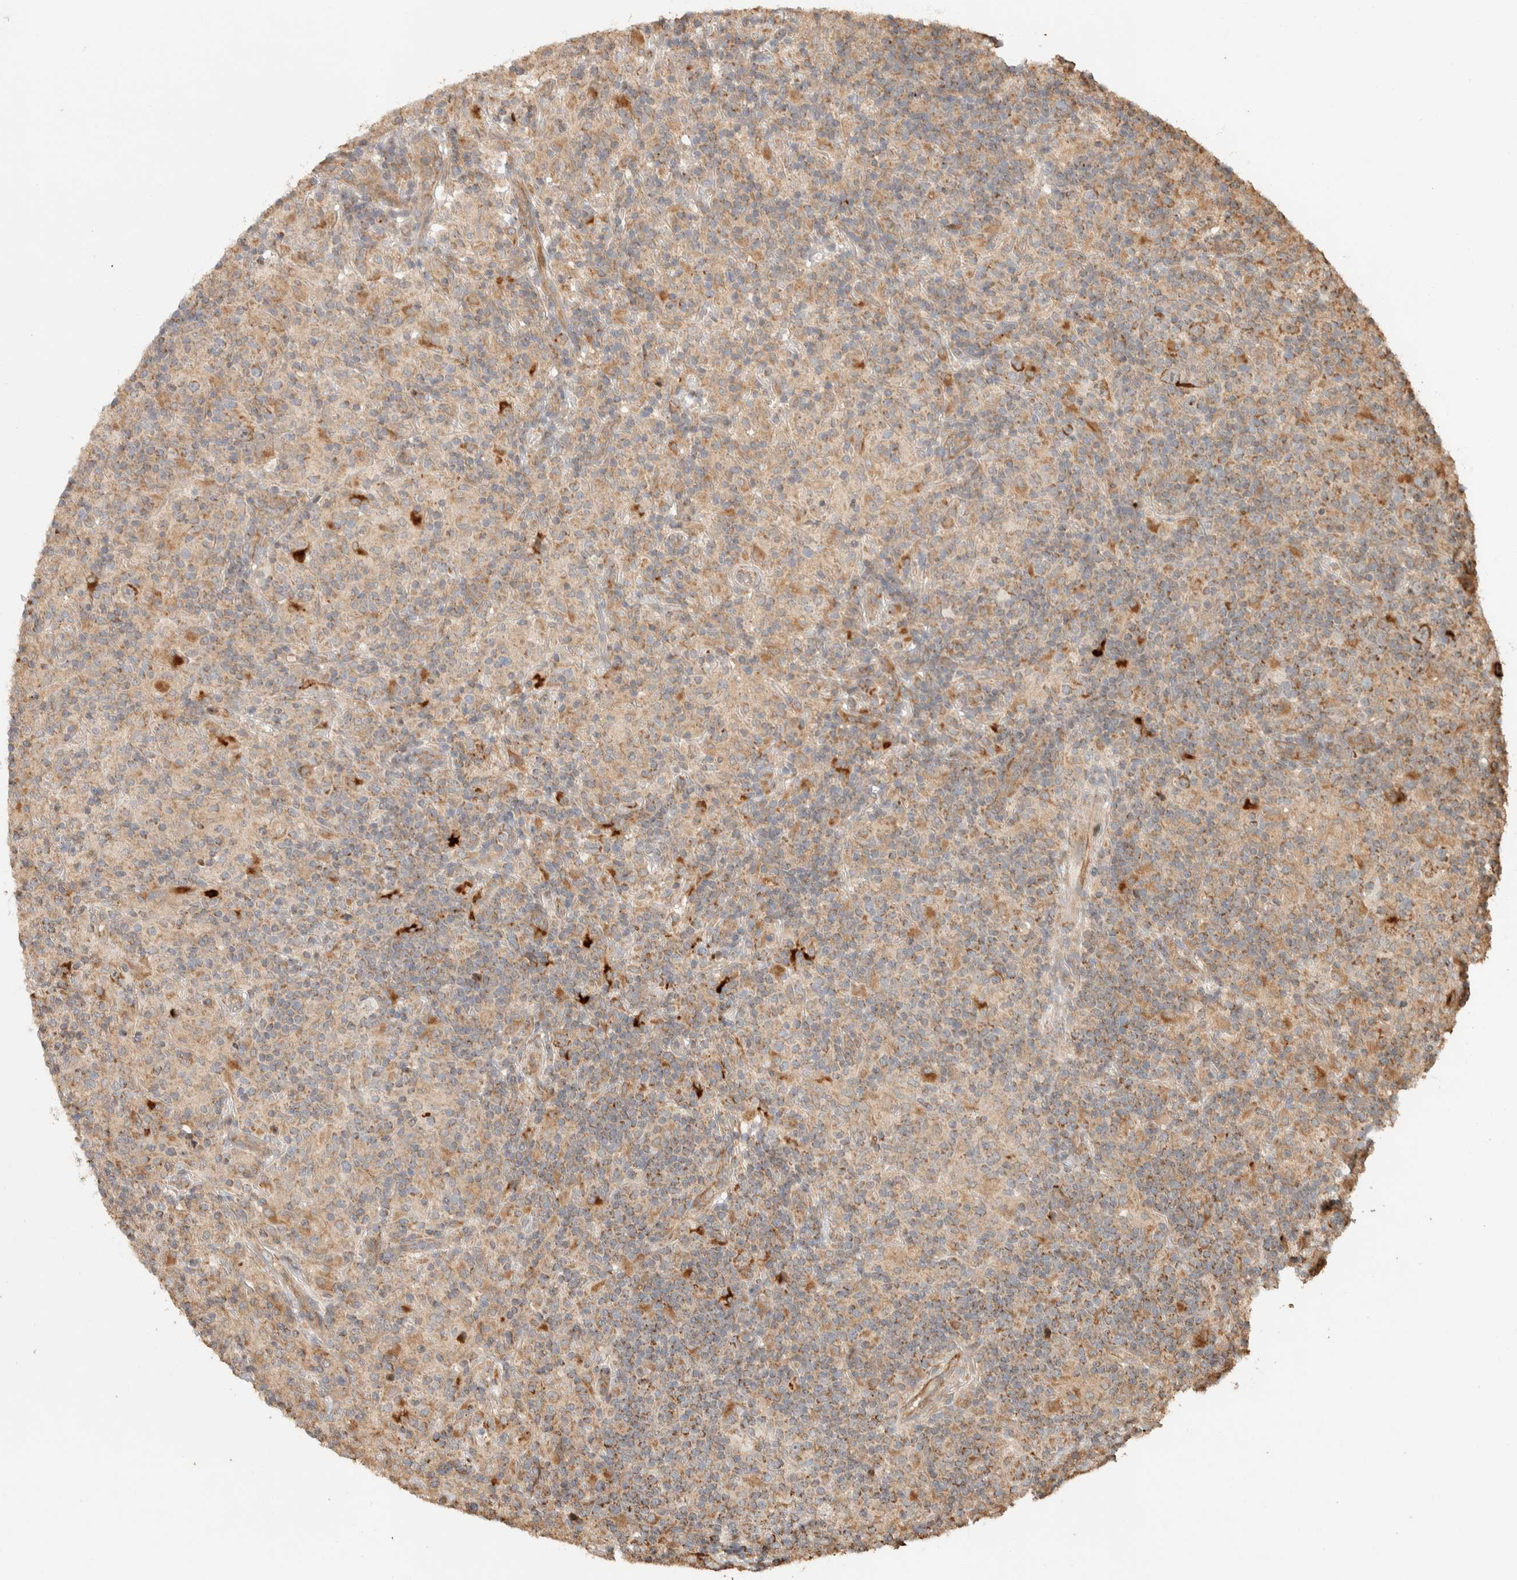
{"staining": {"intensity": "moderate", "quantity": "25%-75%", "location": "cytoplasmic/membranous"}, "tissue": "lymphoma", "cell_type": "Tumor cells", "image_type": "cancer", "snomed": [{"axis": "morphology", "description": "Hodgkin's disease, NOS"}, {"axis": "topography", "description": "Lymph node"}], "caption": "Hodgkin's disease tissue shows moderate cytoplasmic/membranous expression in approximately 25%-75% of tumor cells", "gene": "KIF9", "patient": {"sex": "male", "age": 70}}